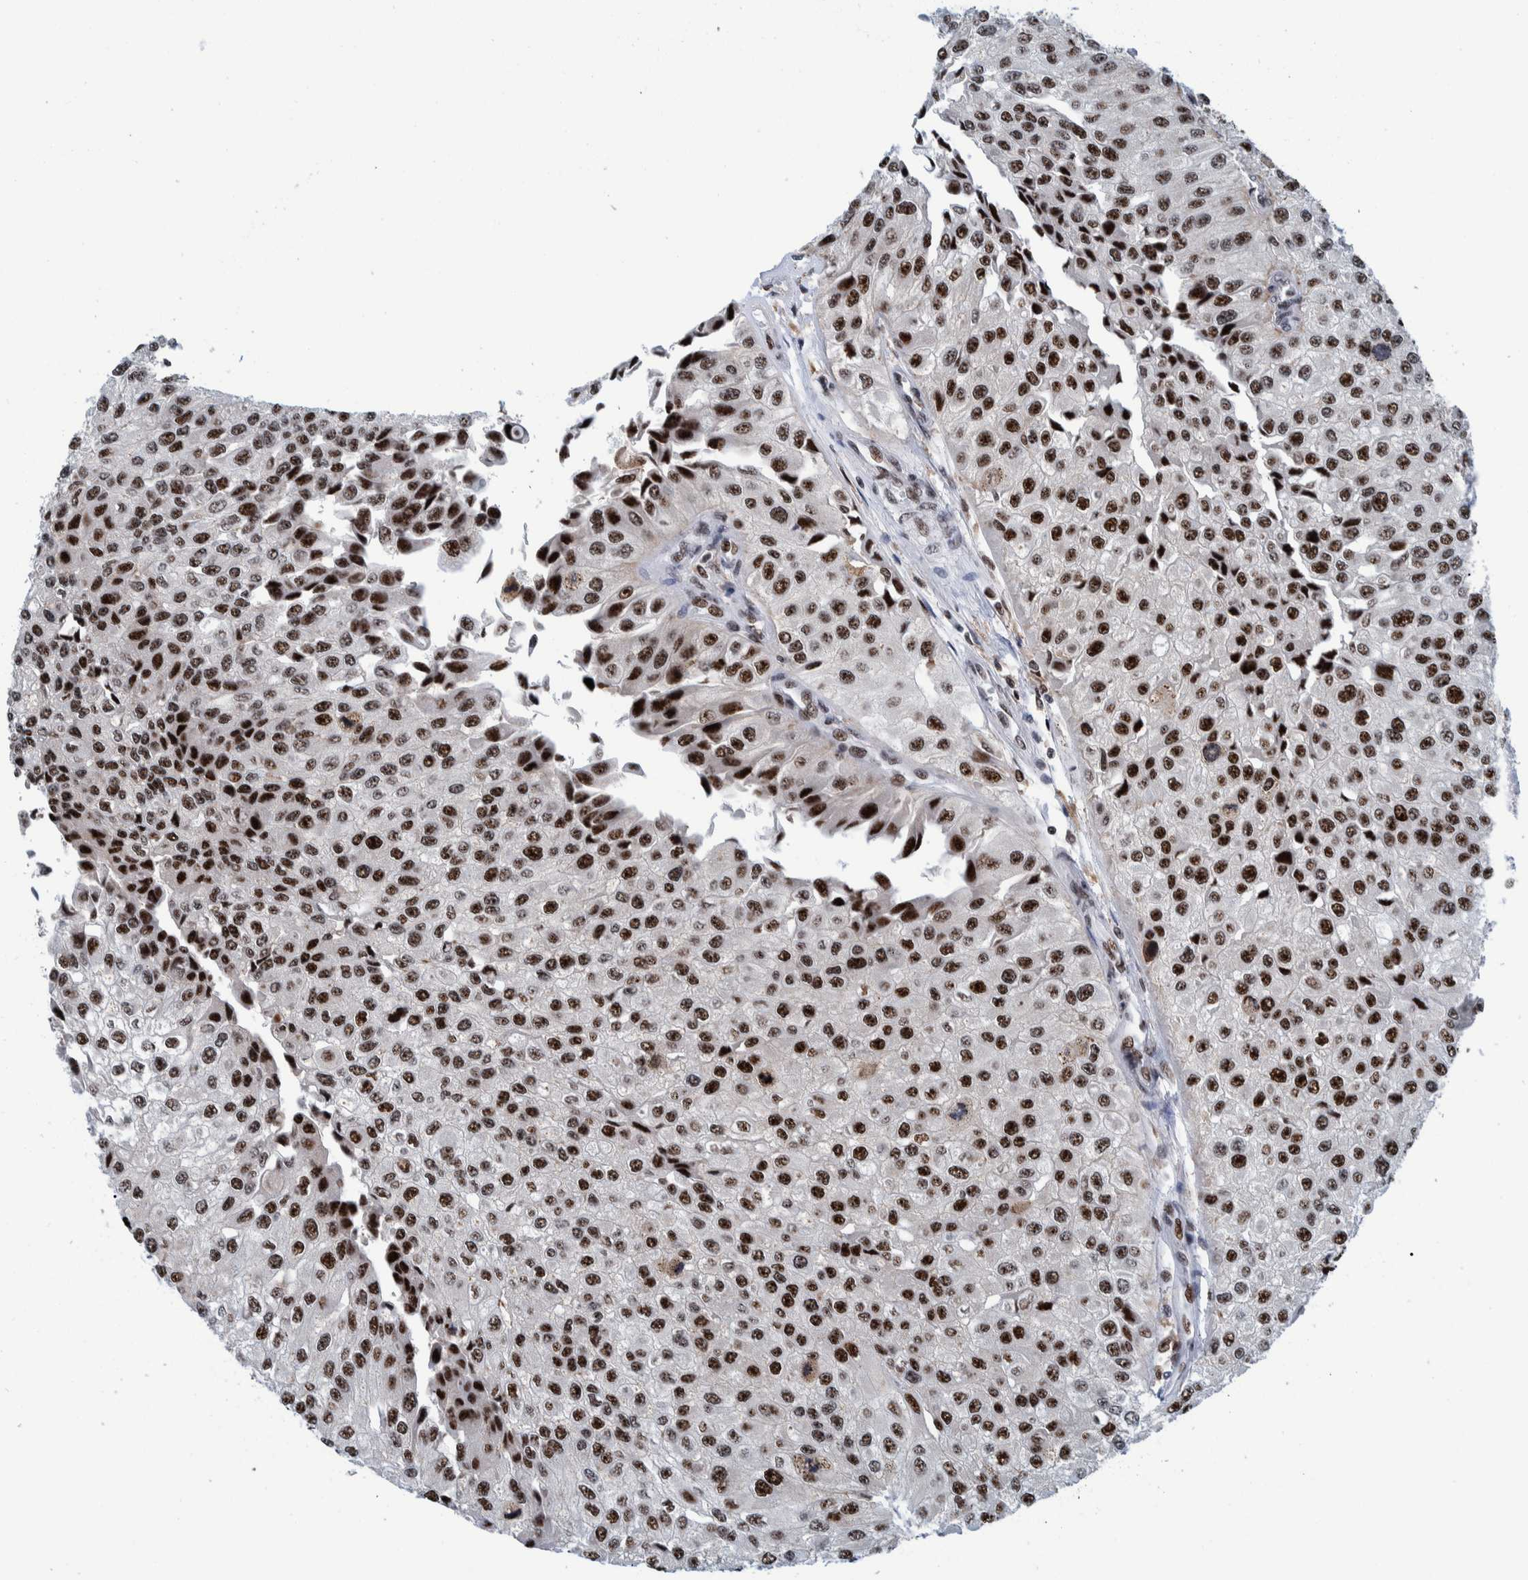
{"staining": {"intensity": "strong", "quantity": ">75%", "location": "nuclear"}, "tissue": "urothelial cancer", "cell_type": "Tumor cells", "image_type": "cancer", "snomed": [{"axis": "morphology", "description": "Urothelial carcinoma, High grade"}, {"axis": "topography", "description": "Kidney"}, {"axis": "topography", "description": "Urinary bladder"}], "caption": "High-magnification brightfield microscopy of high-grade urothelial carcinoma stained with DAB (3,3'-diaminobenzidine) (brown) and counterstained with hematoxylin (blue). tumor cells exhibit strong nuclear staining is present in approximately>75% of cells.", "gene": "EFTUD2", "patient": {"sex": "male", "age": 77}}